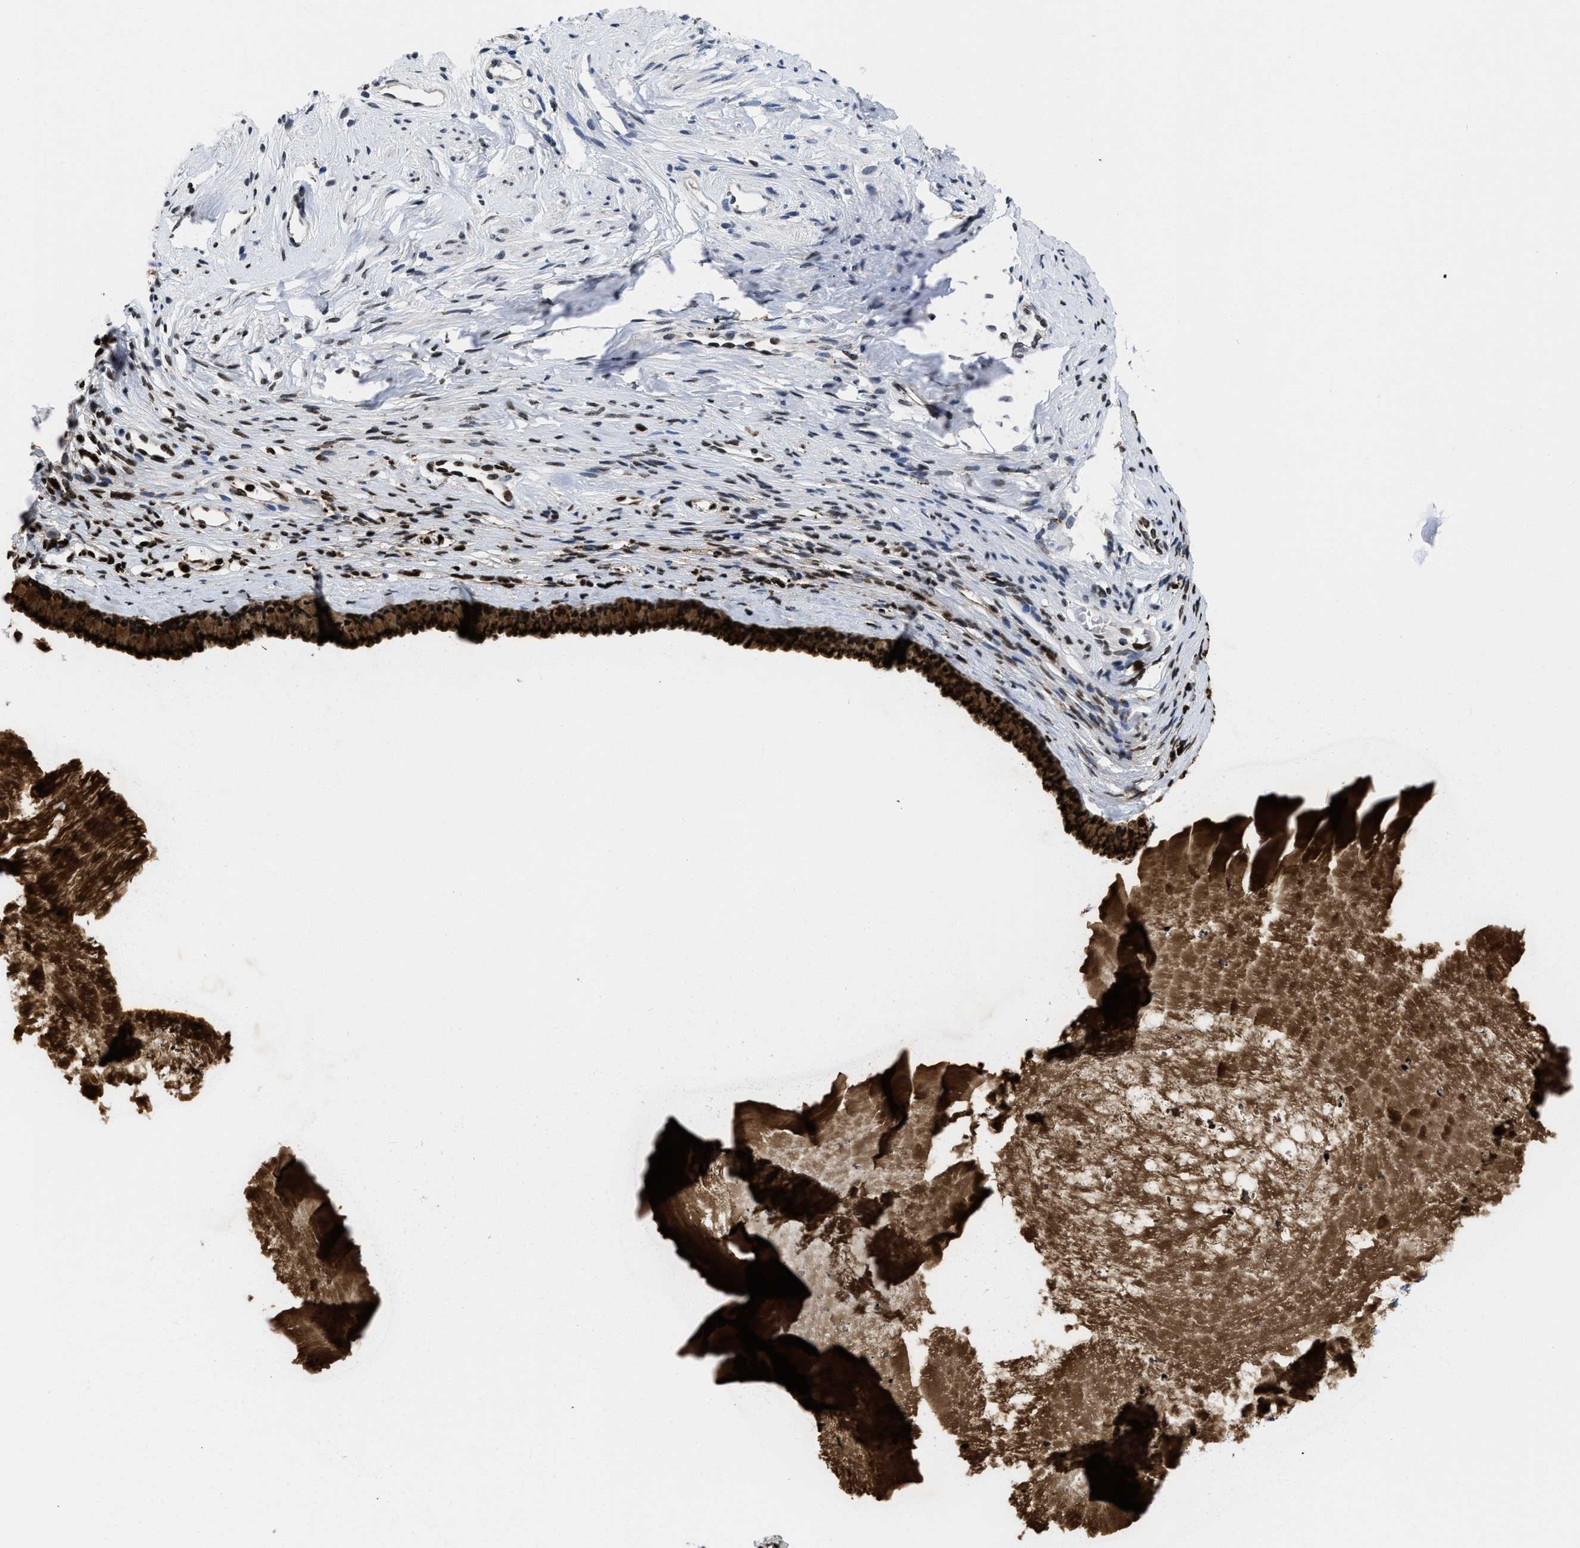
{"staining": {"intensity": "strong", "quantity": ">75%", "location": "cytoplasmic/membranous"}, "tissue": "cervix", "cell_type": "Glandular cells", "image_type": "normal", "snomed": [{"axis": "morphology", "description": "Normal tissue, NOS"}, {"axis": "topography", "description": "Cervix"}], "caption": "Cervix stained with immunohistochemistry (IHC) displays strong cytoplasmic/membranous positivity in about >75% of glandular cells.", "gene": "YARS1", "patient": {"sex": "female", "age": 77}}